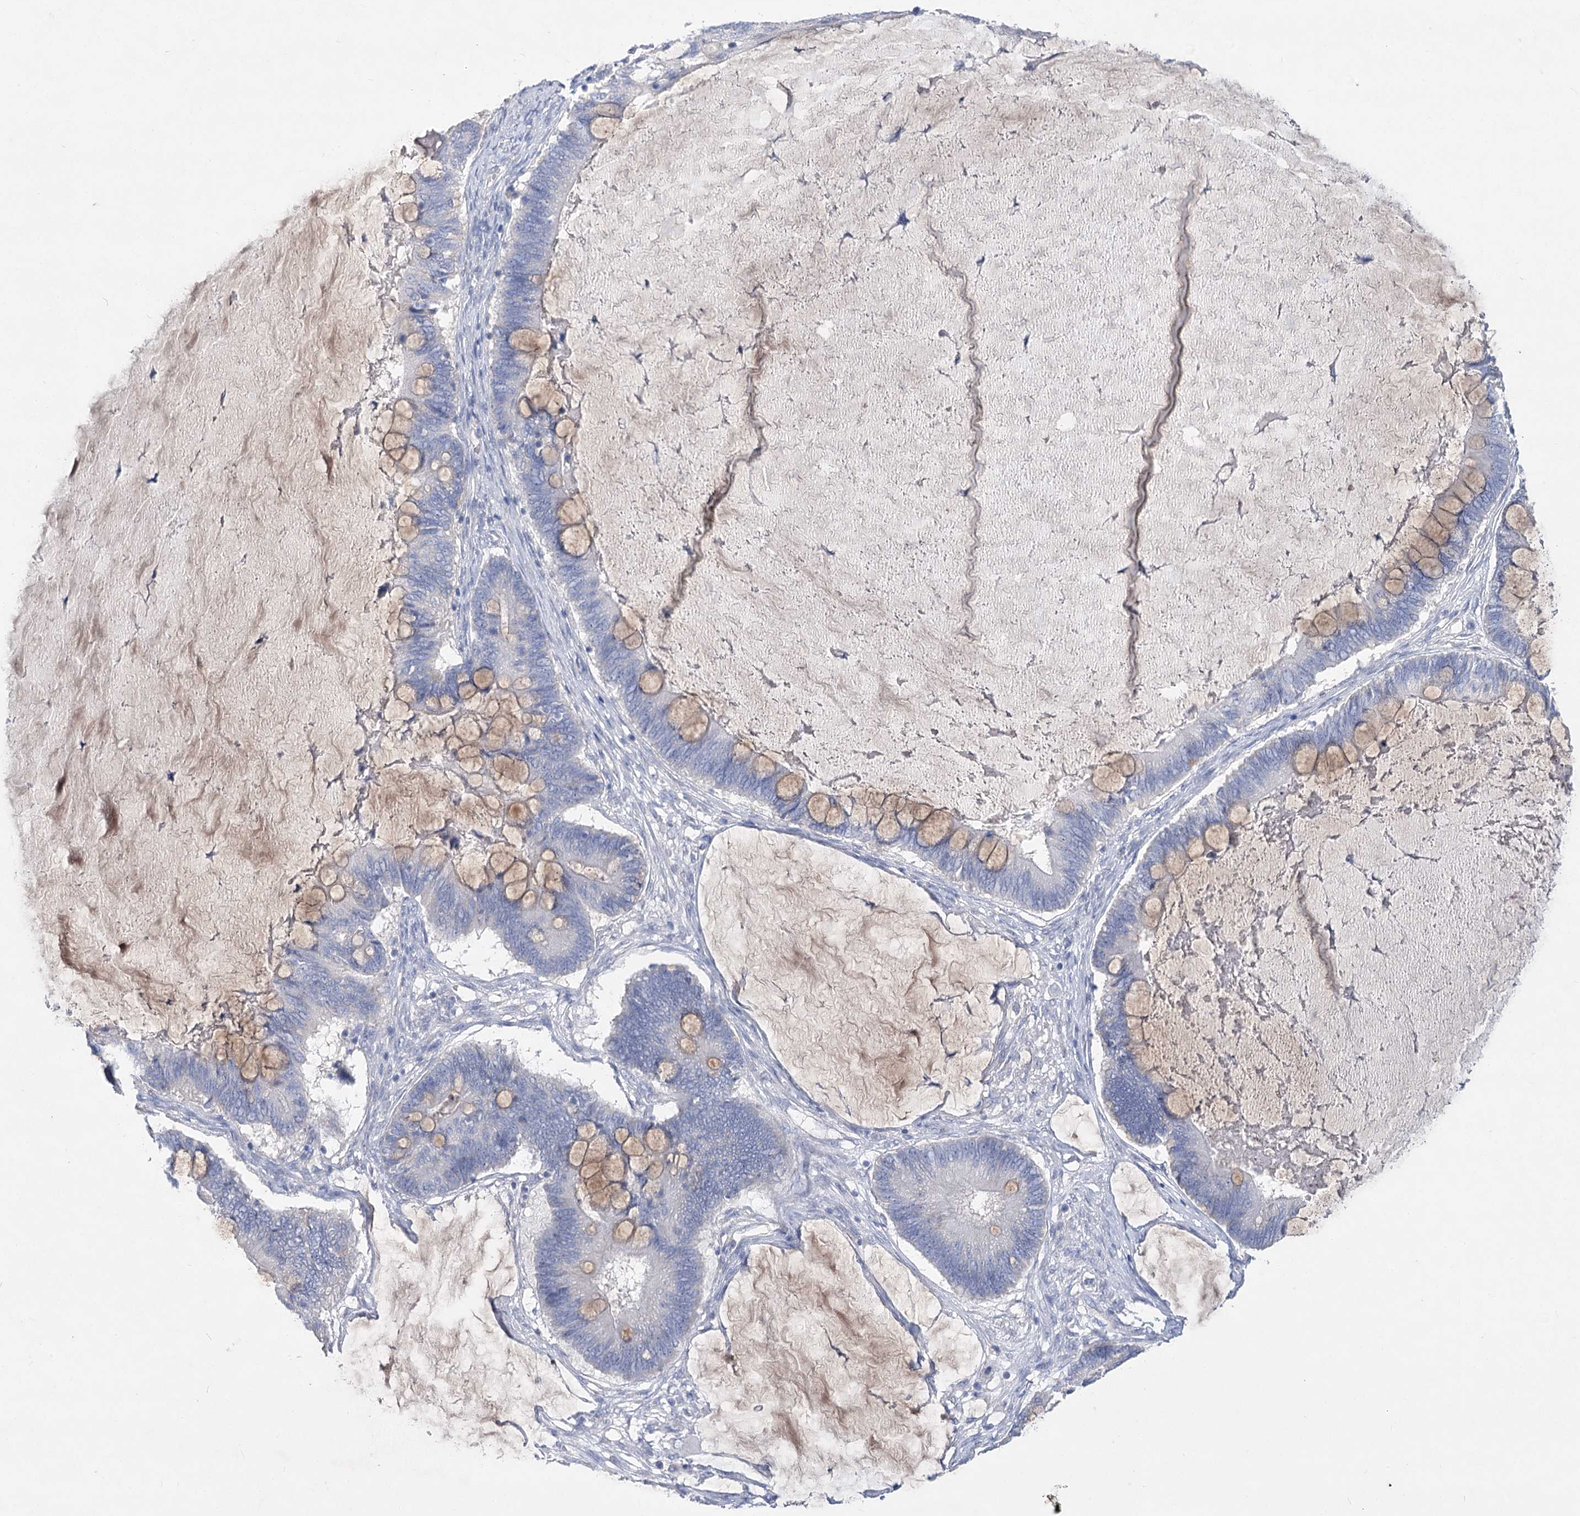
{"staining": {"intensity": "weak", "quantity": "25%-75%", "location": "cytoplasmic/membranous"}, "tissue": "ovarian cancer", "cell_type": "Tumor cells", "image_type": "cancer", "snomed": [{"axis": "morphology", "description": "Cystadenocarcinoma, mucinous, NOS"}, {"axis": "topography", "description": "Ovary"}], "caption": "The immunohistochemical stain shows weak cytoplasmic/membranous staining in tumor cells of ovarian cancer tissue.", "gene": "SLC9A3", "patient": {"sex": "female", "age": 61}}